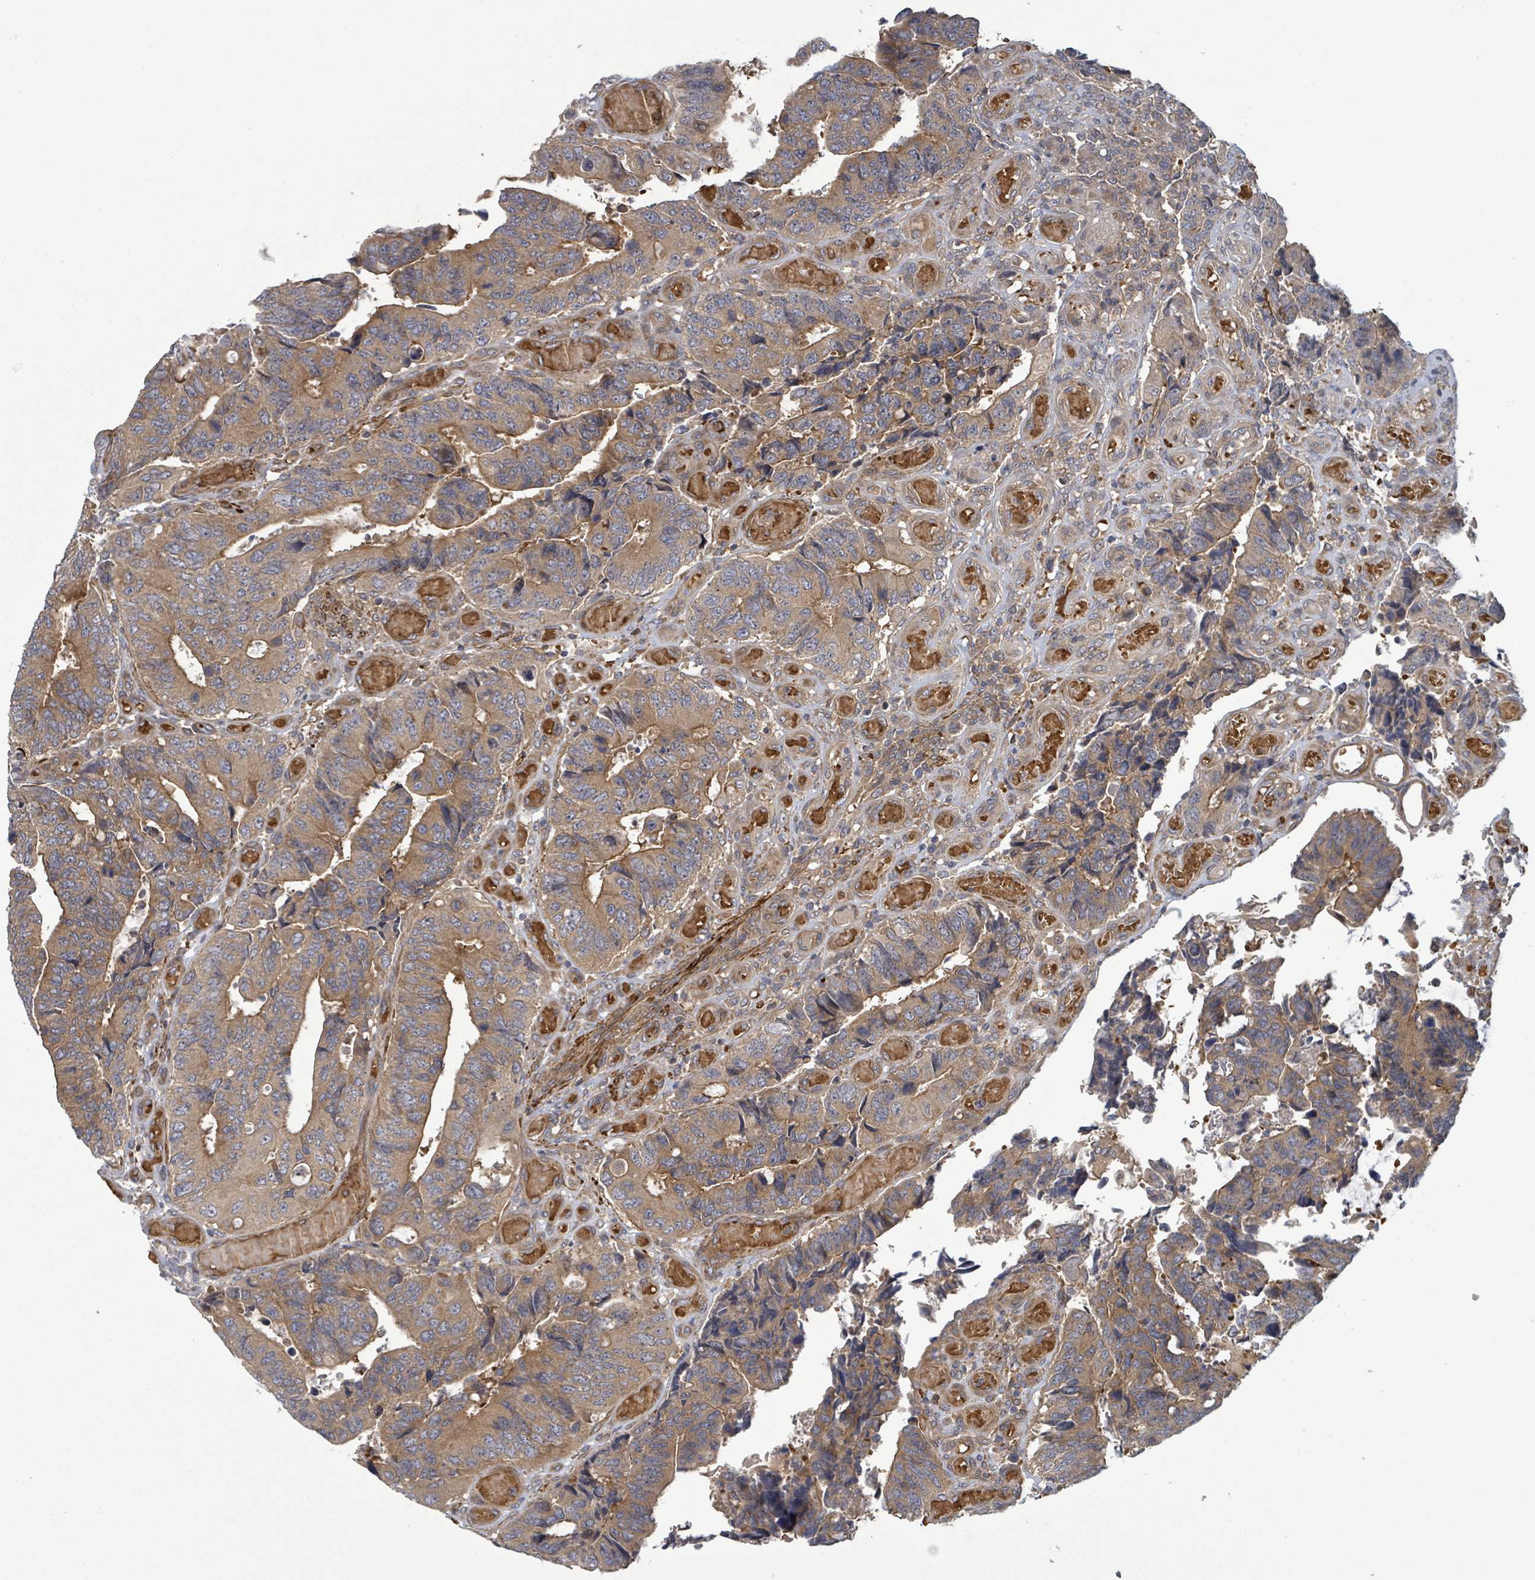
{"staining": {"intensity": "moderate", "quantity": ">75%", "location": "cytoplasmic/membranous"}, "tissue": "colorectal cancer", "cell_type": "Tumor cells", "image_type": "cancer", "snomed": [{"axis": "morphology", "description": "Adenocarcinoma, NOS"}, {"axis": "topography", "description": "Colon"}], "caption": "Moderate cytoplasmic/membranous protein expression is appreciated in about >75% of tumor cells in colorectal cancer (adenocarcinoma).", "gene": "MAP3K6", "patient": {"sex": "male", "age": 87}}